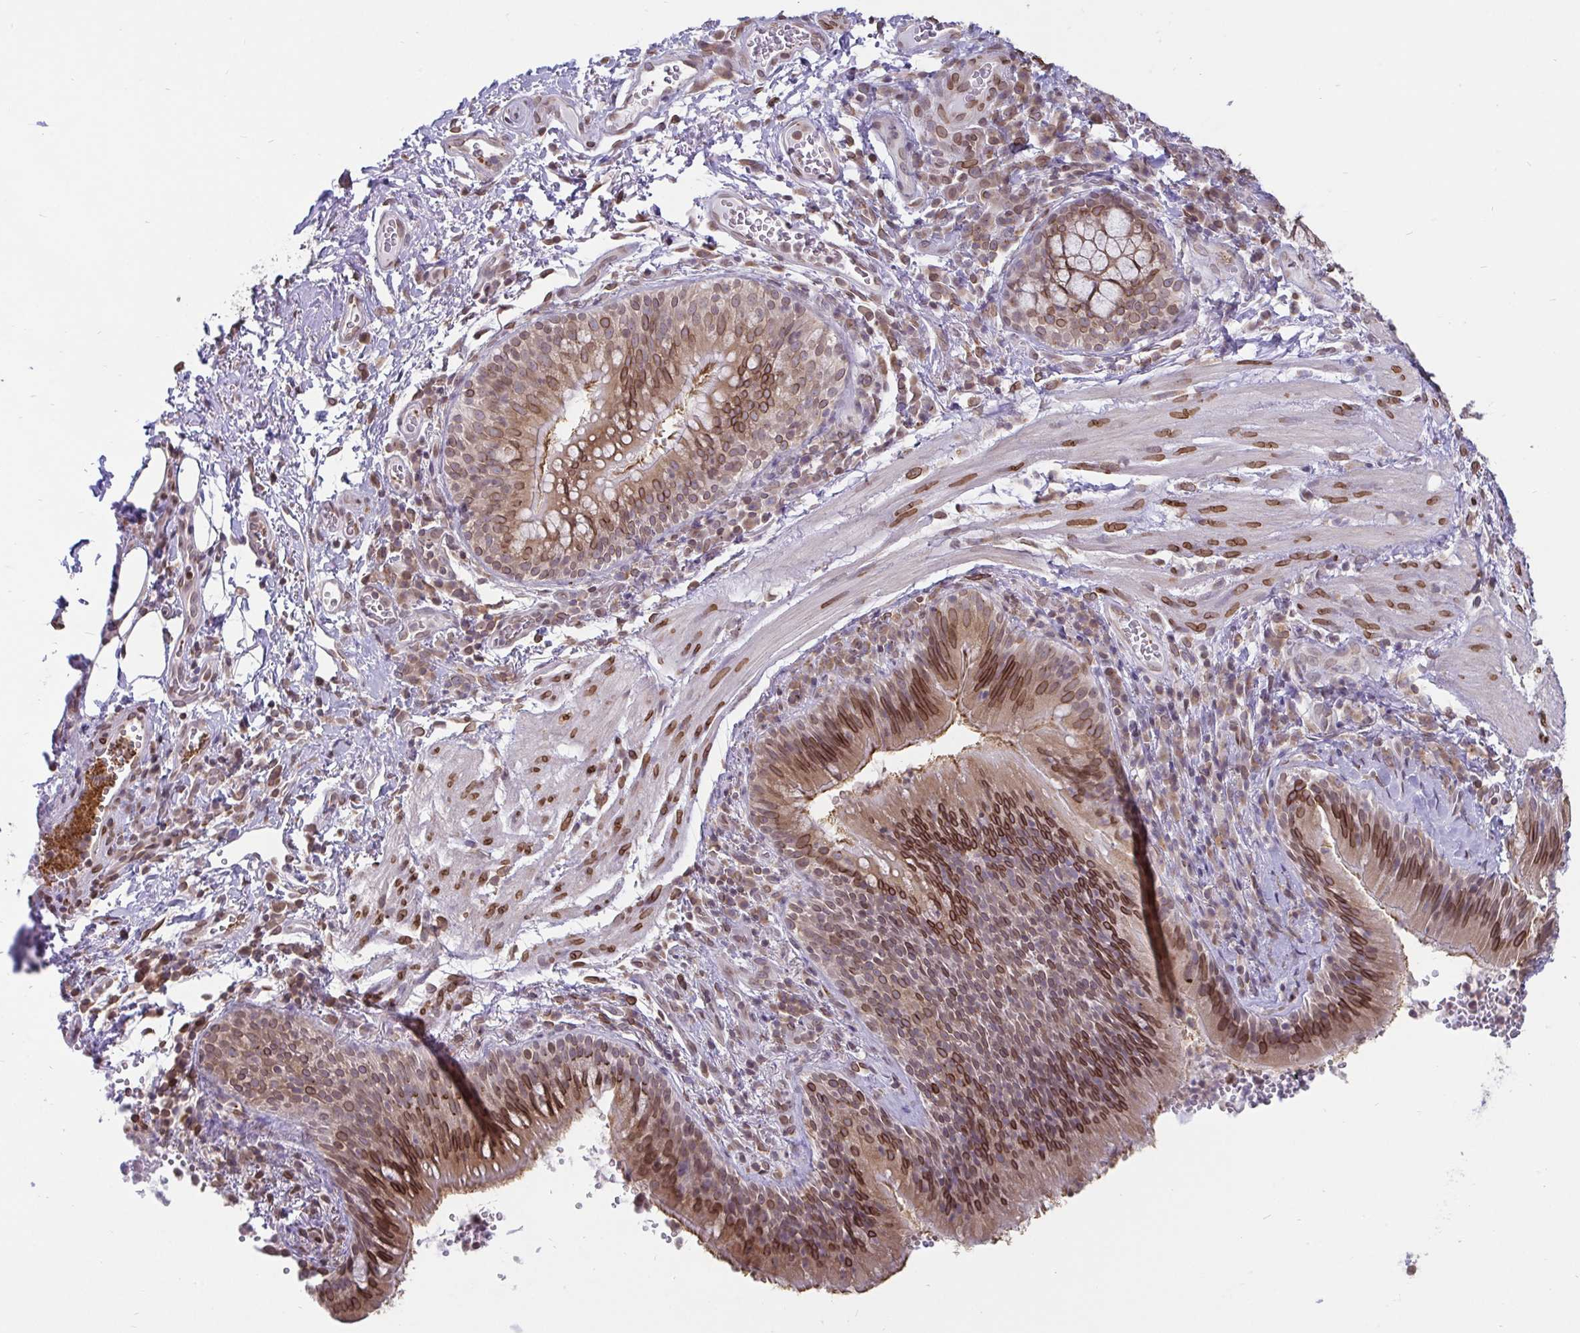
{"staining": {"intensity": "moderate", "quantity": ">75%", "location": "cytoplasmic/membranous,nuclear"}, "tissue": "bronchus", "cell_type": "Respiratory epithelial cells", "image_type": "normal", "snomed": [{"axis": "morphology", "description": "Normal tissue, NOS"}, {"axis": "topography", "description": "Lymph node"}, {"axis": "topography", "description": "Bronchus"}], "caption": "The immunohistochemical stain shows moderate cytoplasmic/membranous,nuclear positivity in respiratory epithelial cells of unremarkable bronchus.", "gene": "EMD", "patient": {"sex": "male", "age": 56}}